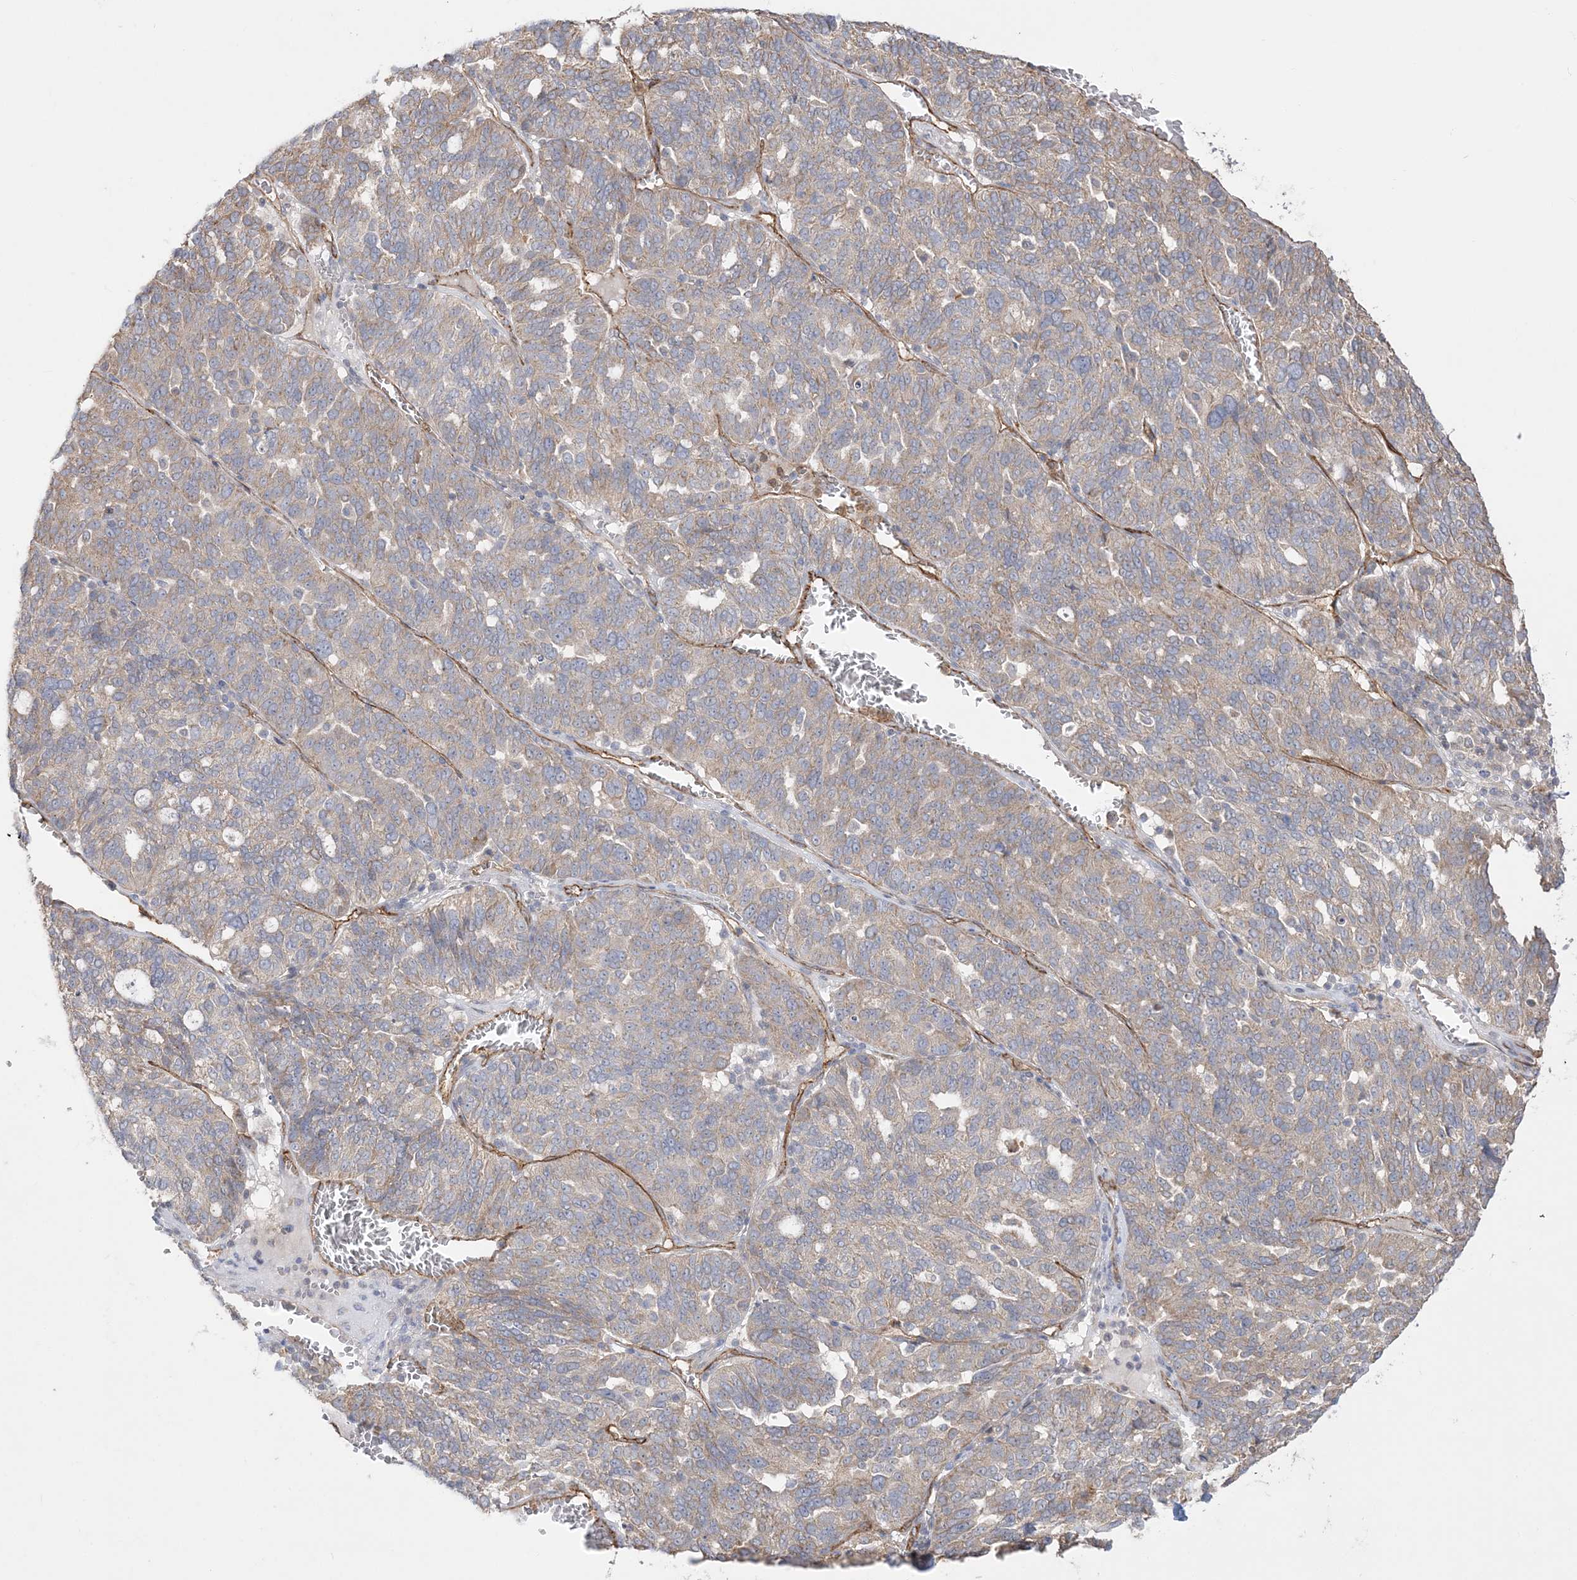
{"staining": {"intensity": "weak", "quantity": ">75%", "location": "cytoplasmic/membranous"}, "tissue": "ovarian cancer", "cell_type": "Tumor cells", "image_type": "cancer", "snomed": [{"axis": "morphology", "description": "Cystadenocarcinoma, serous, NOS"}, {"axis": "topography", "description": "Ovary"}], "caption": "Immunohistochemistry (IHC) staining of ovarian serous cystadenocarcinoma, which displays low levels of weak cytoplasmic/membranous positivity in approximately >75% of tumor cells indicating weak cytoplasmic/membranous protein expression. The staining was performed using DAB (3,3'-diaminobenzidine) (brown) for protein detection and nuclei were counterstained in hematoxylin (blue).", "gene": "FARSB", "patient": {"sex": "female", "age": 59}}